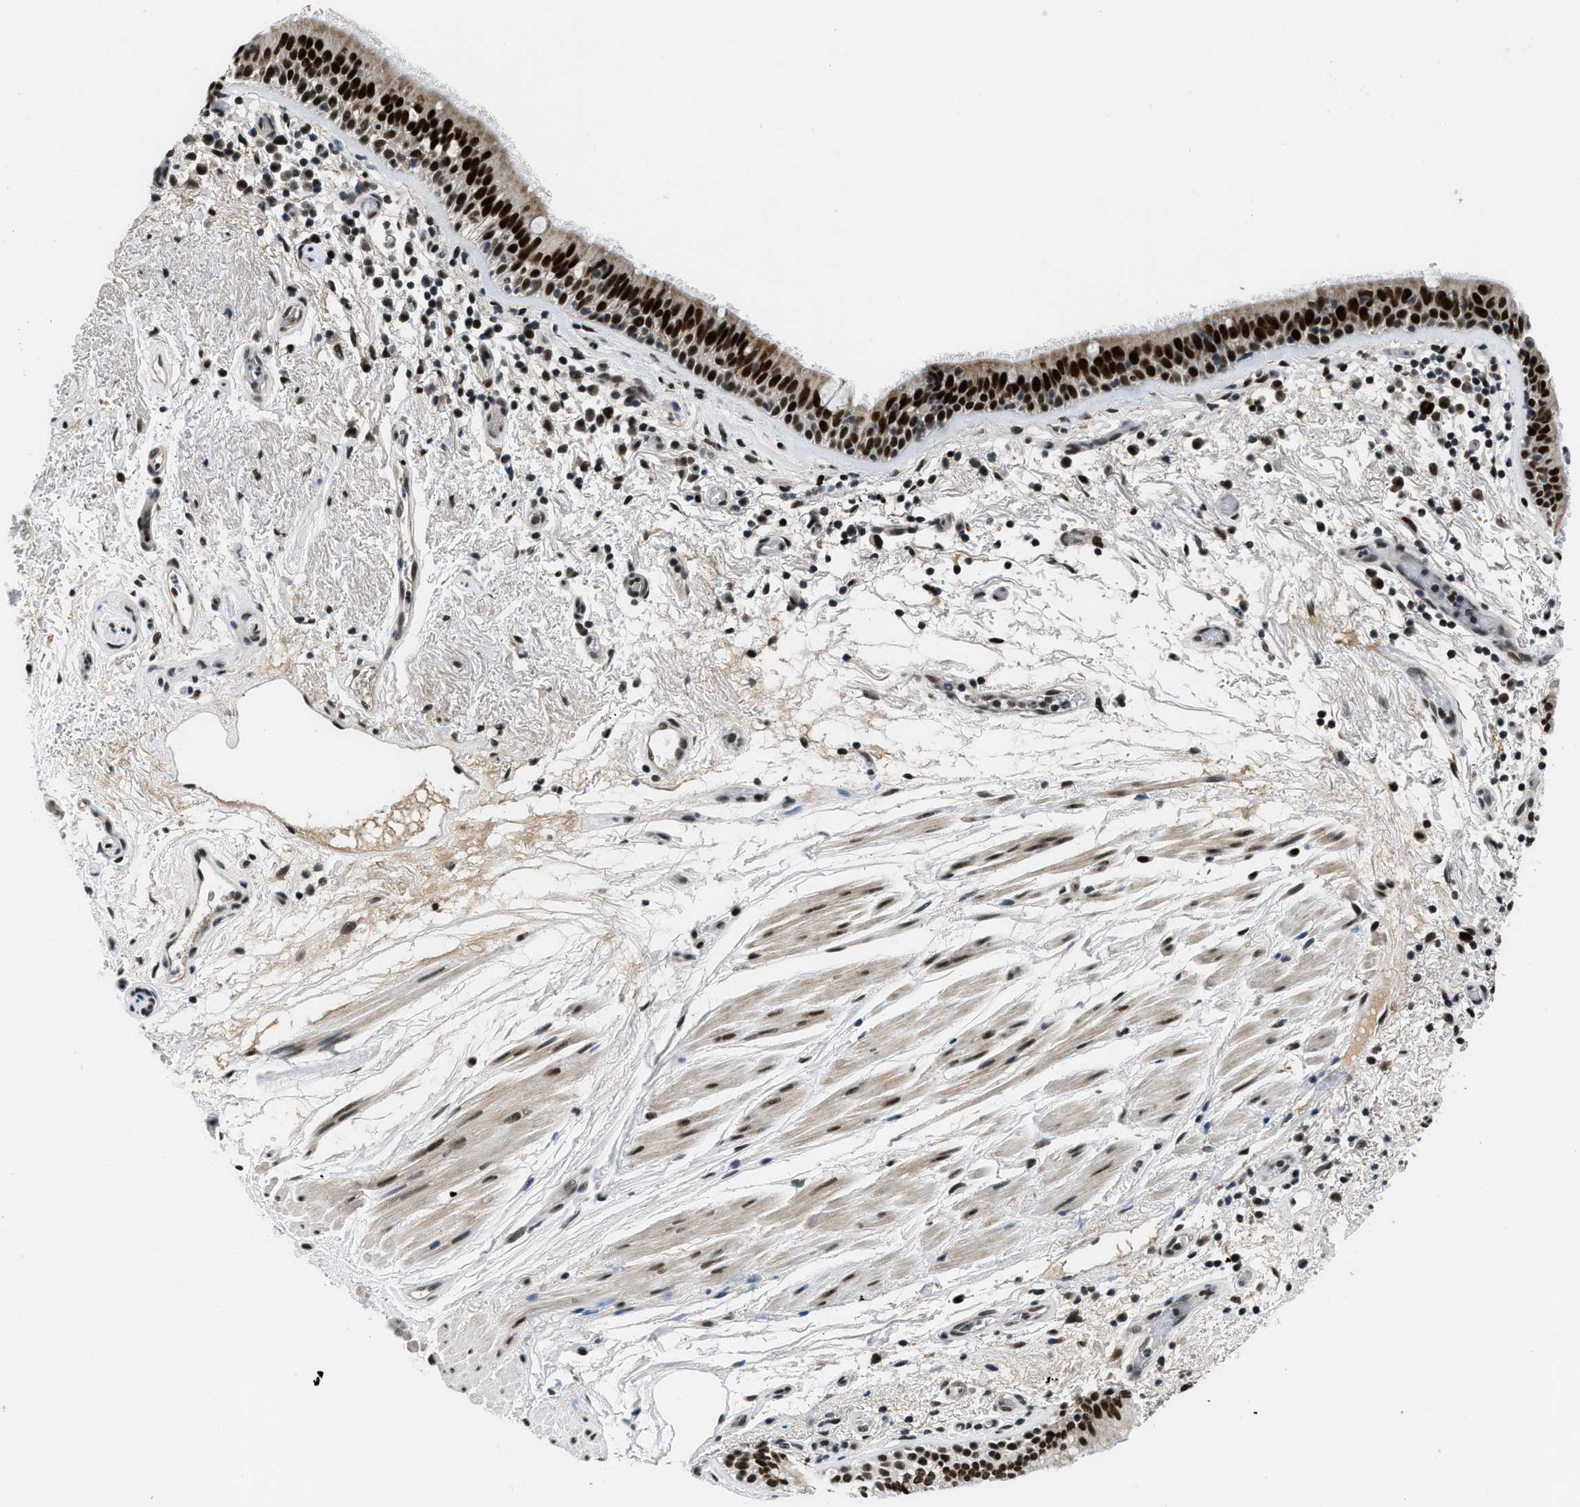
{"staining": {"intensity": "strong", "quantity": ">75%", "location": "cytoplasmic/membranous,nuclear"}, "tissue": "bronchus", "cell_type": "Respiratory epithelial cells", "image_type": "normal", "snomed": [{"axis": "morphology", "description": "Normal tissue, NOS"}, {"axis": "morphology", "description": "Inflammation, NOS"}, {"axis": "topography", "description": "Cartilage tissue"}, {"axis": "topography", "description": "Bronchus"}], "caption": "High-magnification brightfield microscopy of benign bronchus stained with DAB (3,3'-diaminobenzidine) (brown) and counterstained with hematoxylin (blue). respiratory epithelial cells exhibit strong cytoplasmic/membranous,nuclear positivity is identified in about>75% of cells. The protein is stained brown, and the nuclei are stained in blue (DAB (3,3'-diaminobenzidine) IHC with brightfield microscopy, high magnification).", "gene": "KDM3B", "patient": {"sex": "male", "age": 77}}